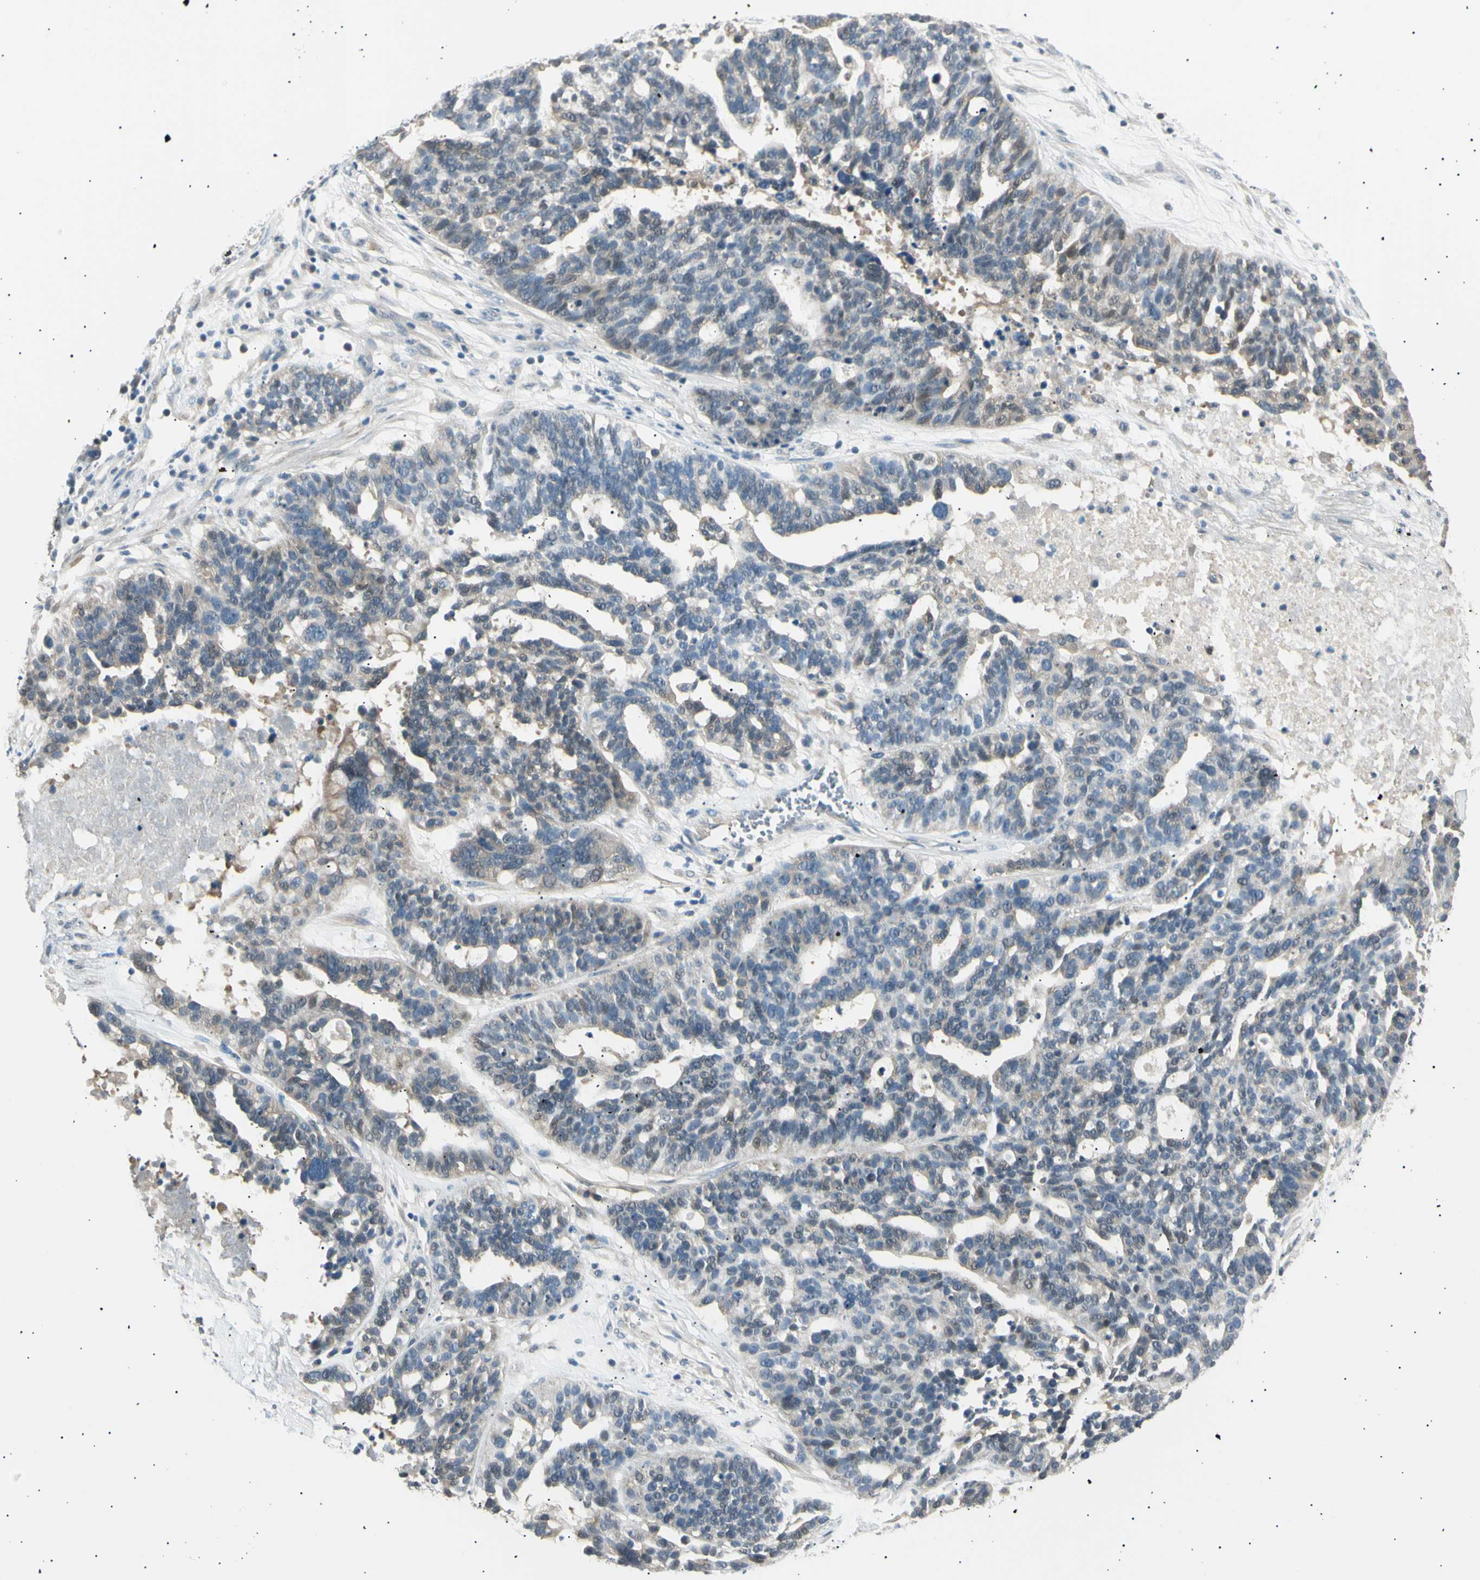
{"staining": {"intensity": "weak", "quantity": "25%-75%", "location": "cytoplasmic/membranous"}, "tissue": "ovarian cancer", "cell_type": "Tumor cells", "image_type": "cancer", "snomed": [{"axis": "morphology", "description": "Cystadenocarcinoma, serous, NOS"}, {"axis": "topography", "description": "Ovary"}], "caption": "There is low levels of weak cytoplasmic/membranous staining in tumor cells of ovarian serous cystadenocarcinoma, as demonstrated by immunohistochemical staining (brown color).", "gene": "LHPP", "patient": {"sex": "female", "age": 59}}